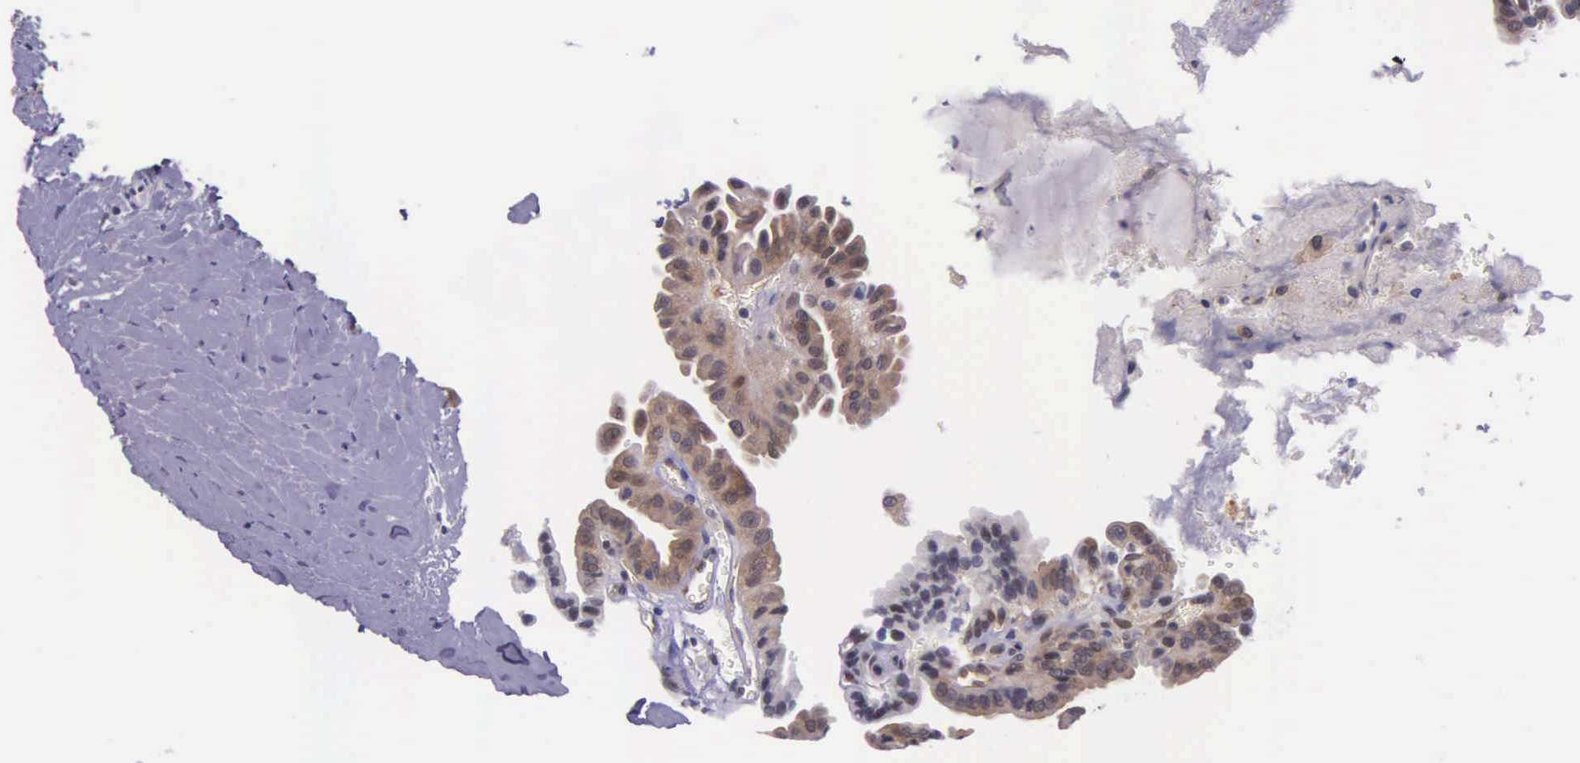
{"staining": {"intensity": "strong", "quantity": ">75%", "location": "cytoplasmic/membranous"}, "tissue": "thyroid cancer", "cell_type": "Tumor cells", "image_type": "cancer", "snomed": [{"axis": "morphology", "description": "Papillary adenocarcinoma, NOS"}, {"axis": "topography", "description": "Thyroid gland"}], "caption": "Human thyroid papillary adenocarcinoma stained with a brown dye reveals strong cytoplasmic/membranous positive staining in approximately >75% of tumor cells.", "gene": "GMPR2", "patient": {"sex": "male", "age": 87}}